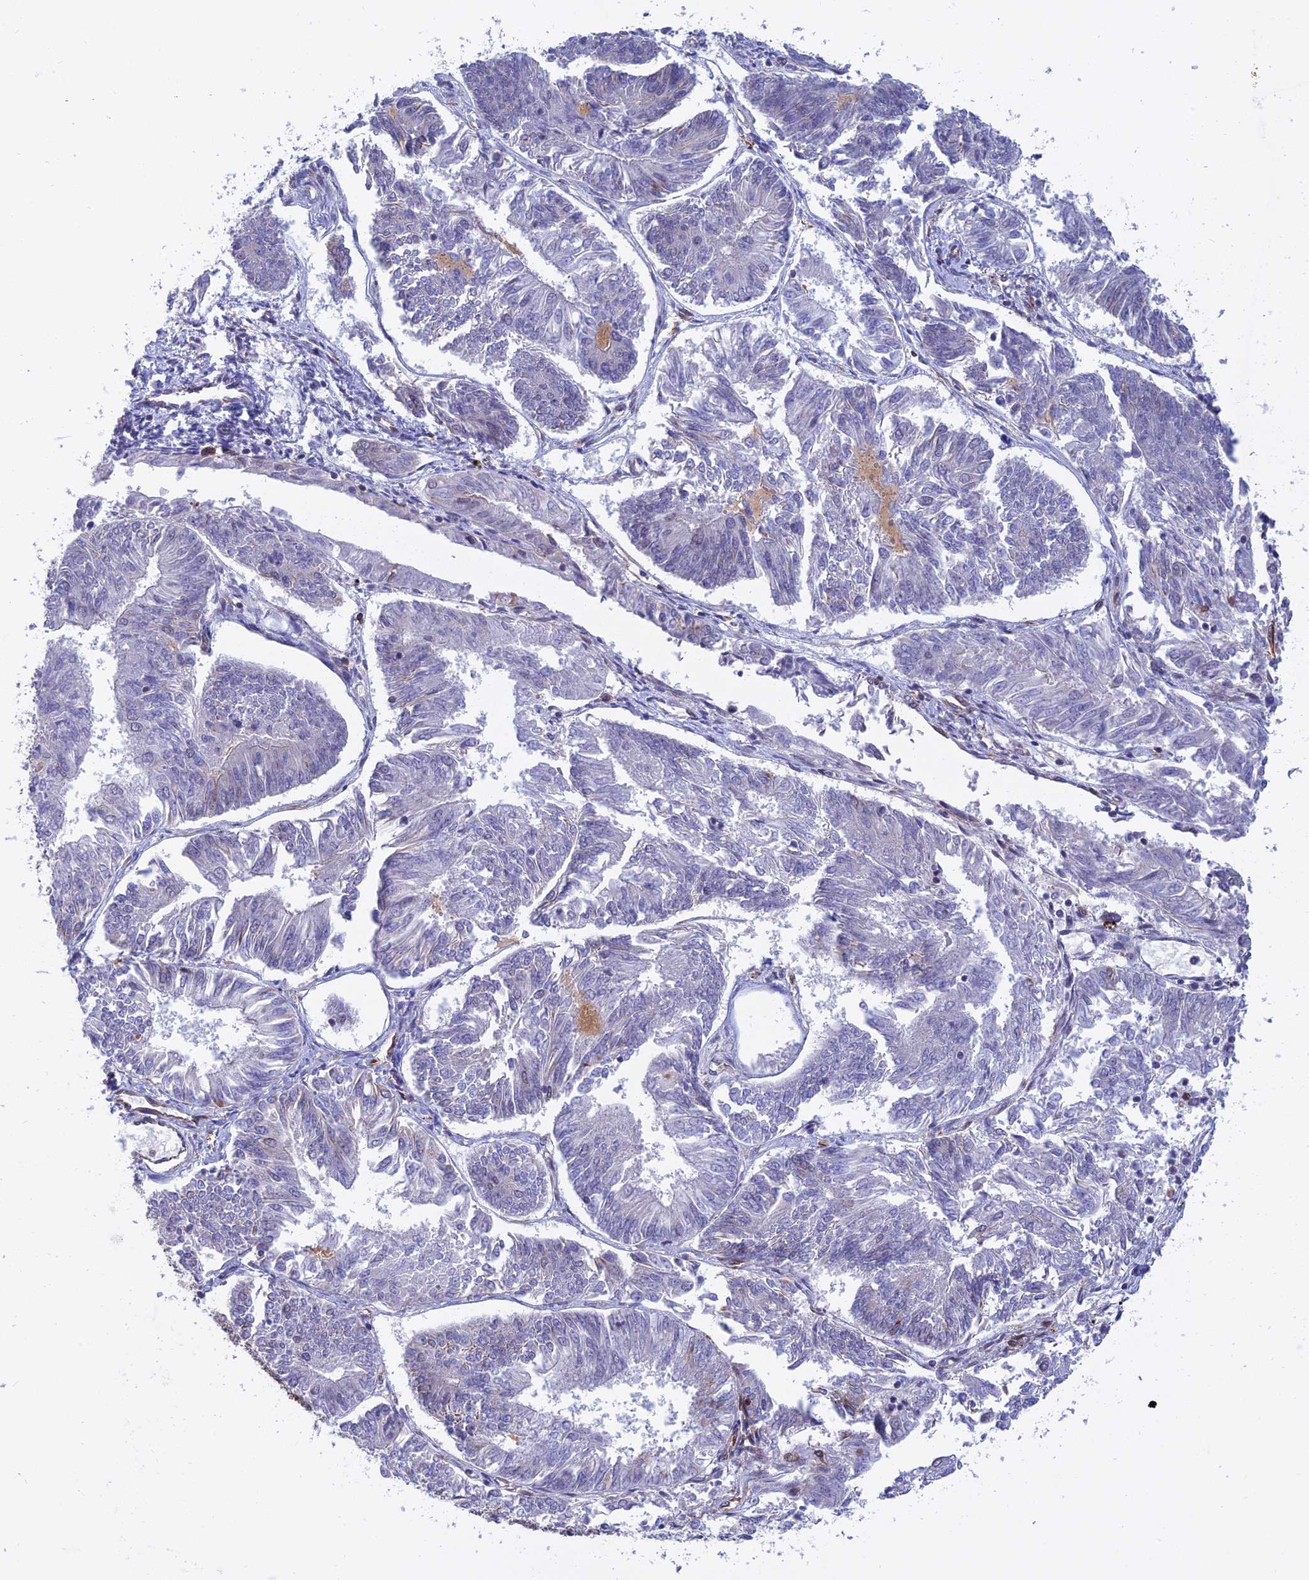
{"staining": {"intensity": "negative", "quantity": "none", "location": "none"}, "tissue": "endometrial cancer", "cell_type": "Tumor cells", "image_type": "cancer", "snomed": [{"axis": "morphology", "description": "Adenocarcinoma, NOS"}, {"axis": "topography", "description": "Endometrium"}], "caption": "The image demonstrates no staining of tumor cells in adenocarcinoma (endometrial).", "gene": "PAGR1", "patient": {"sex": "female", "age": 58}}